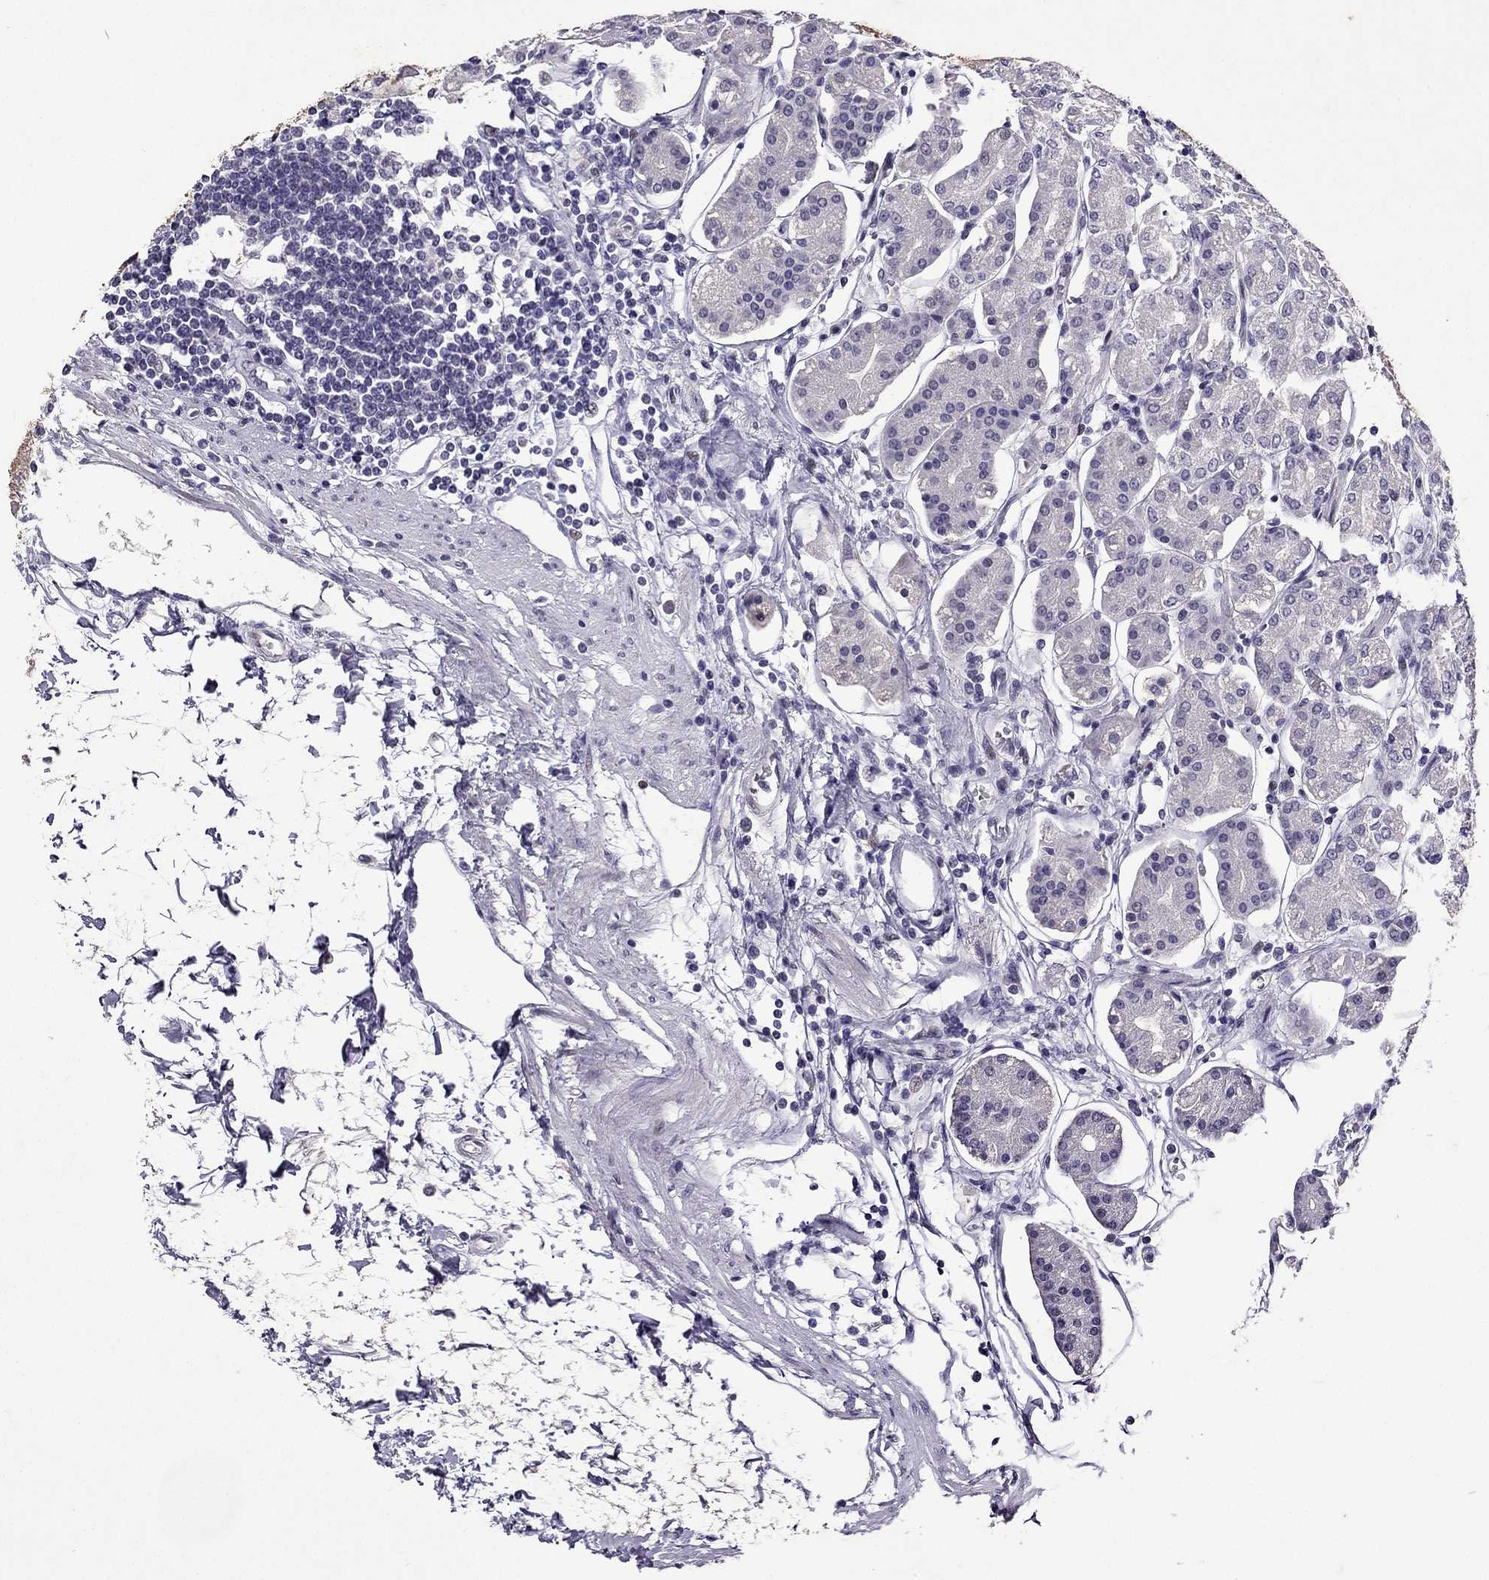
{"staining": {"intensity": "negative", "quantity": "none", "location": "none"}, "tissue": "stomach", "cell_type": "Glandular cells", "image_type": "normal", "snomed": [{"axis": "morphology", "description": "Normal tissue, NOS"}, {"axis": "topography", "description": "Skeletal muscle"}, {"axis": "topography", "description": "Stomach"}], "caption": "Immunohistochemistry image of unremarkable human stomach stained for a protein (brown), which reveals no positivity in glandular cells.", "gene": "TTN", "patient": {"sex": "female", "age": 57}}